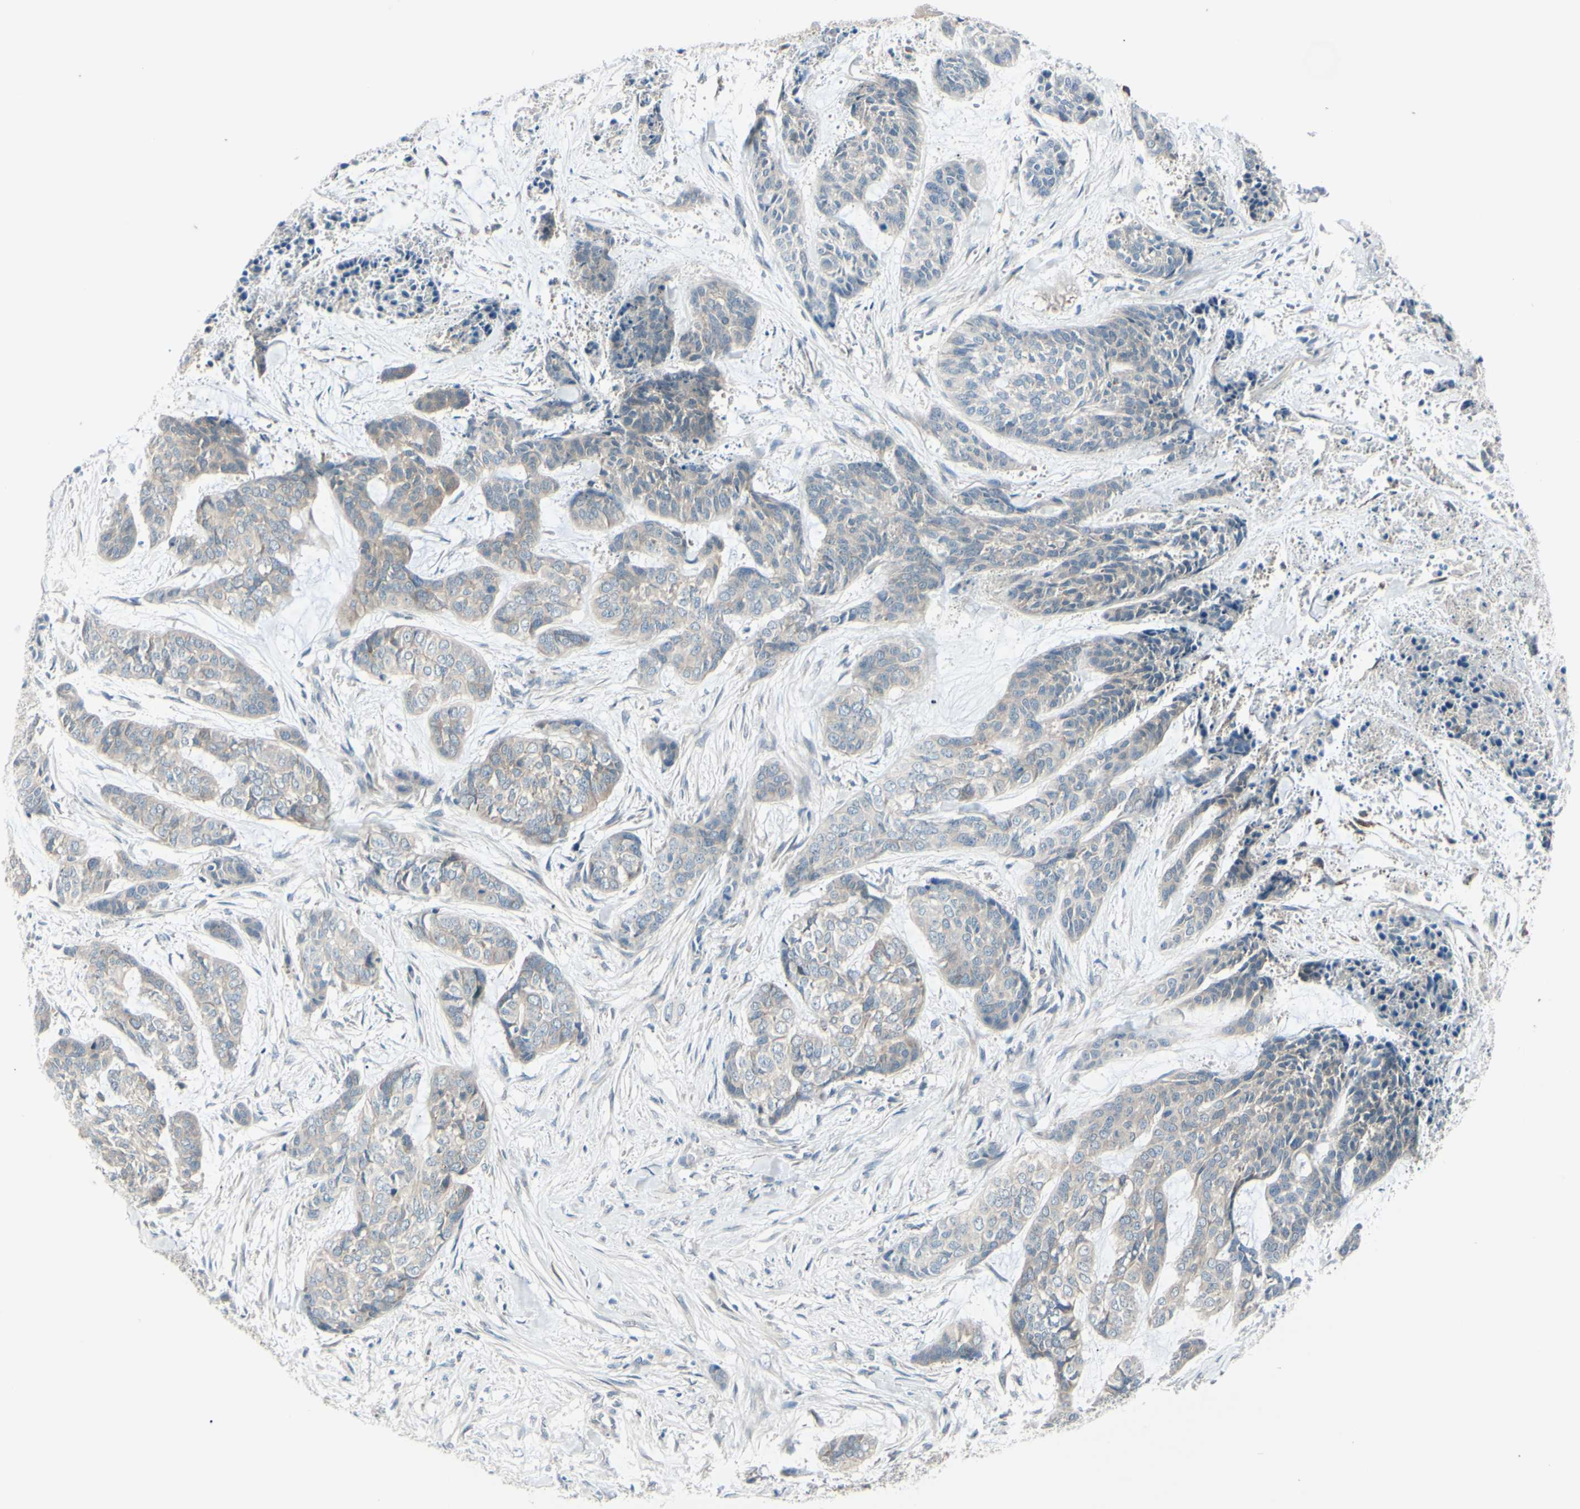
{"staining": {"intensity": "weak", "quantity": ">75%", "location": "cytoplasmic/membranous"}, "tissue": "skin cancer", "cell_type": "Tumor cells", "image_type": "cancer", "snomed": [{"axis": "morphology", "description": "Basal cell carcinoma"}, {"axis": "topography", "description": "Skin"}], "caption": "Immunohistochemistry (IHC) staining of basal cell carcinoma (skin), which shows low levels of weak cytoplasmic/membranous expression in approximately >75% of tumor cells indicating weak cytoplasmic/membranous protein expression. The staining was performed using DAB (3,3'-diaminobenzidine) (brown) for protein detection and nuclei were counterstained in hematoxylin (blue).", "gene": "LRRK1", "patient": {"sex": "female", "age": 64}}